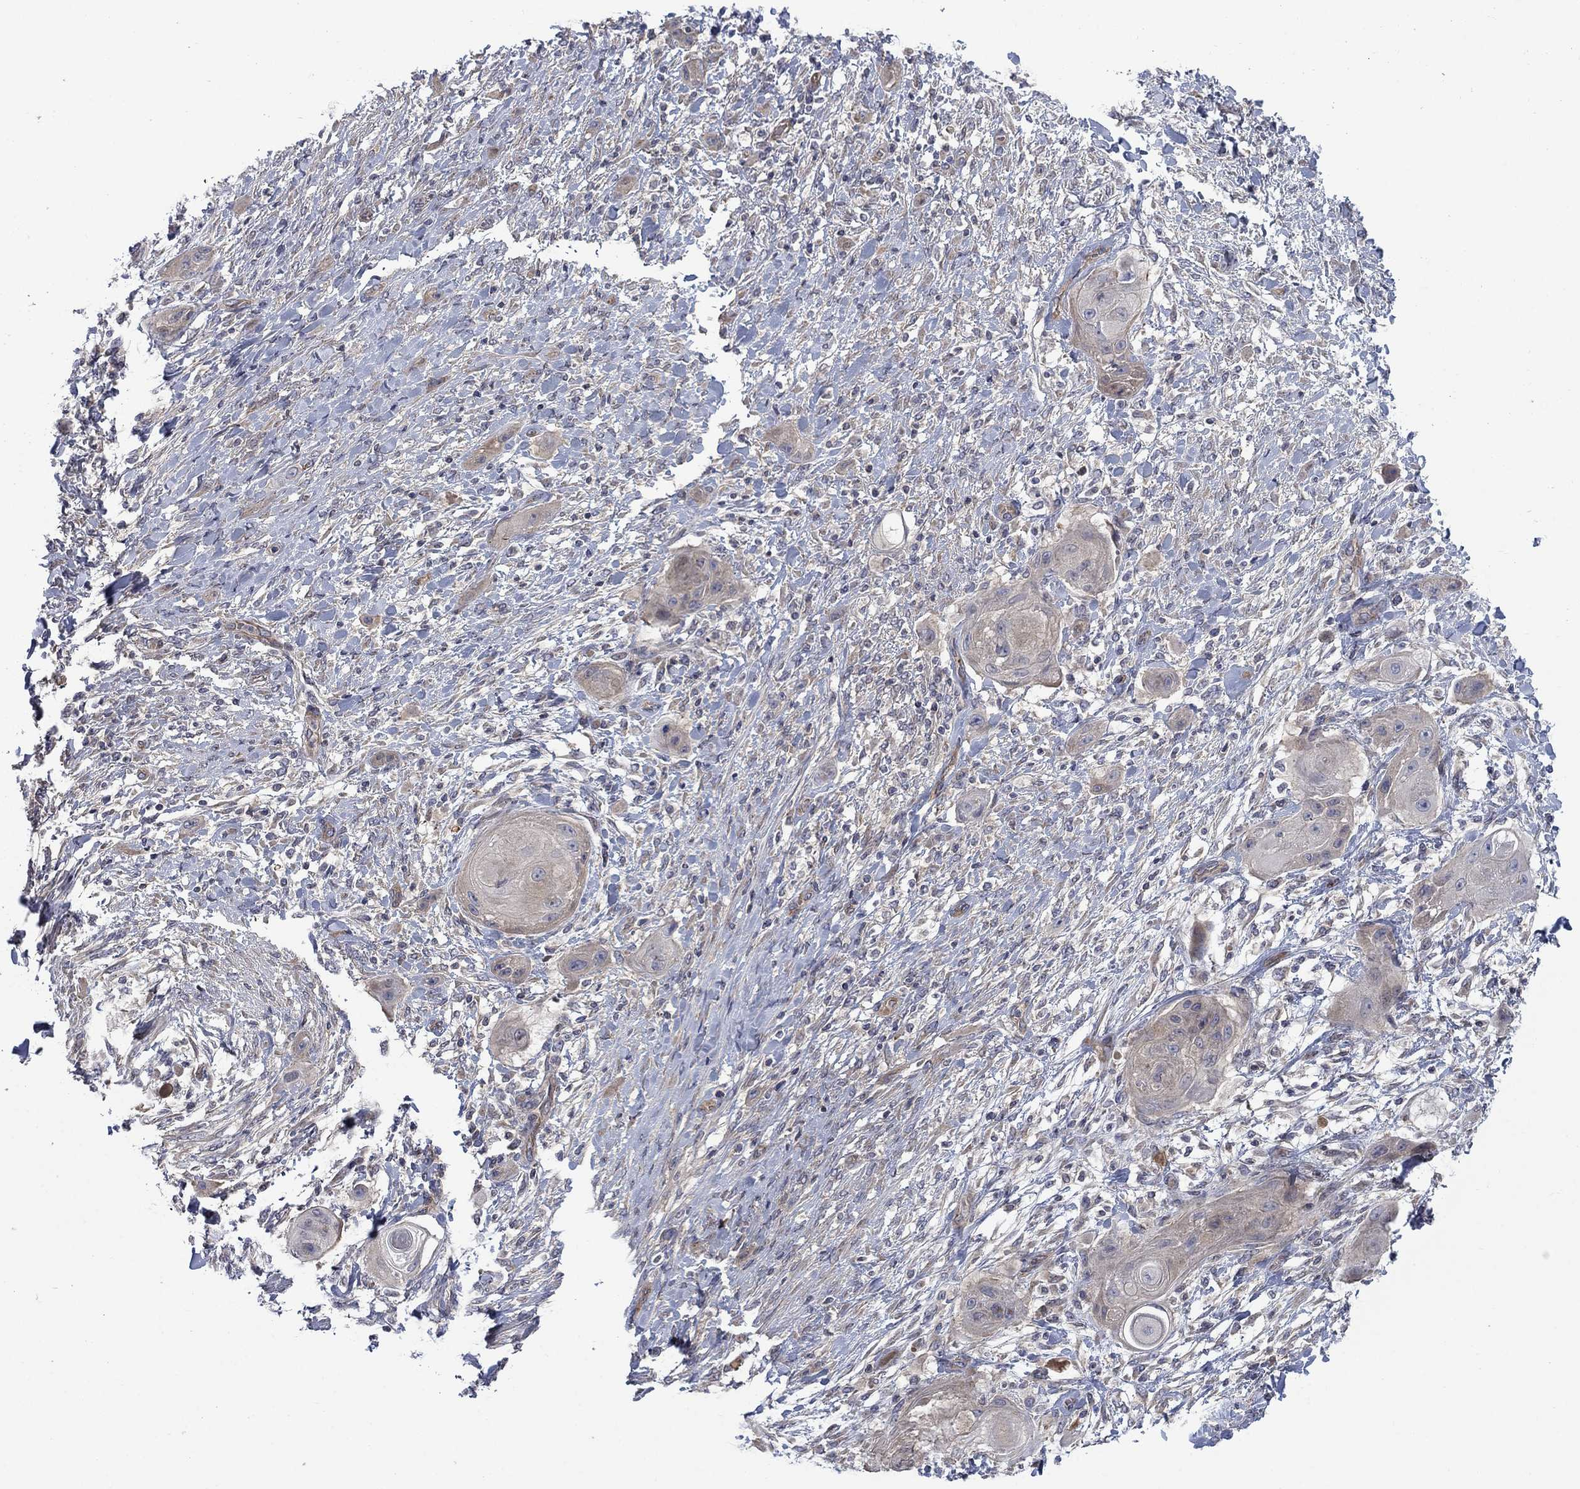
{"staining": {"intensity": "weak", "quantity": "<25%", "location": "cytoplasmic/membranous"}, "tissue": "skin cancer", "cell_type": "Tumor cells", "image_type": "cancer", "snomed": [{"axis": "morphology", "description": "Squamous cell carcinoma, NOS"}, {"axis": "topography", "description": "Skin"}], "caption": "Immunohistochemical staining of human skin cancer demonstrates no significant expression in tumor cells.", "gene": "PDZD2", "patient": {"sex": "male", "age": 62}}